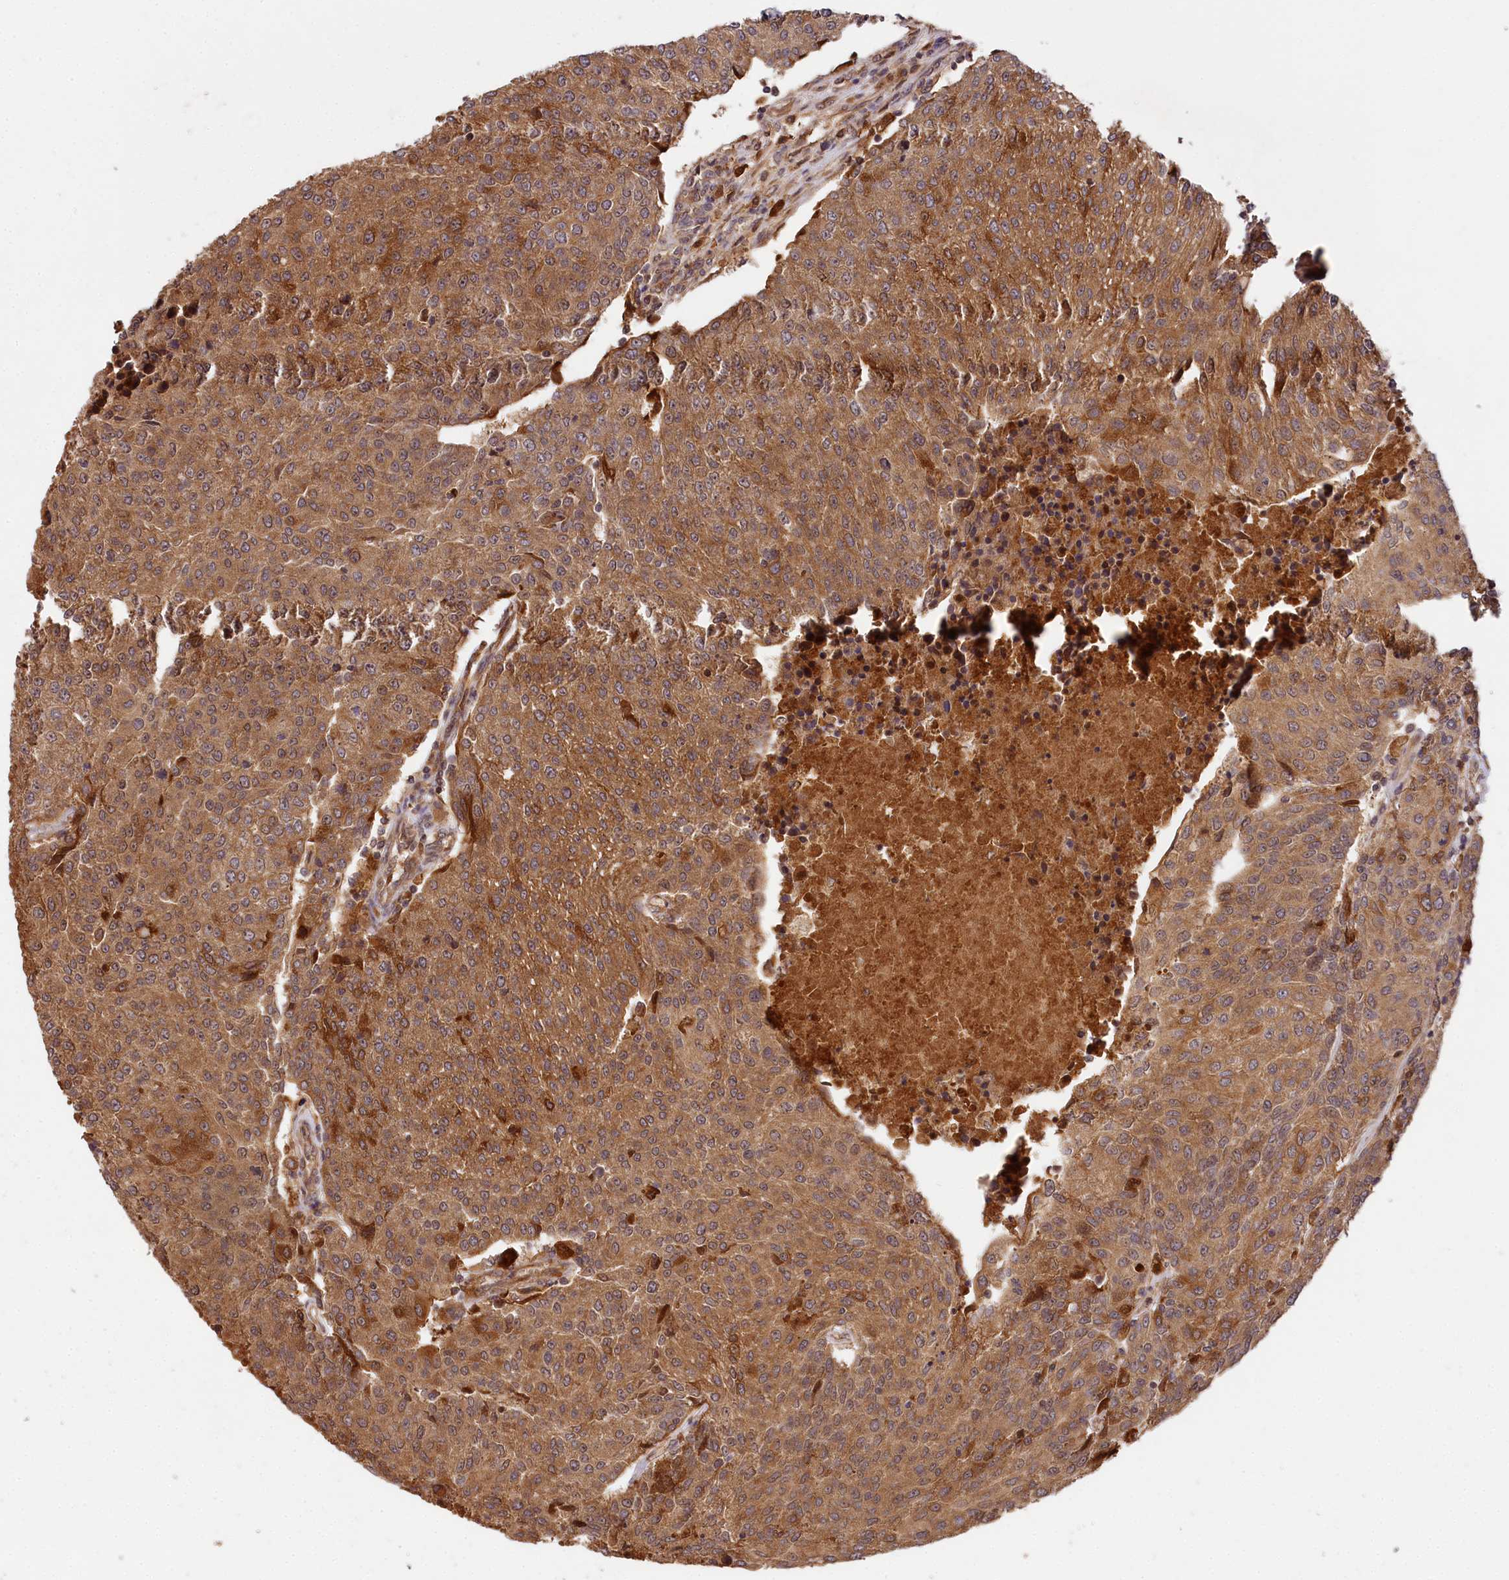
{"staining": {"intensity": "moderate", "quantity": ">75%", "location": "cytoplasmic/membranous"}, "tissue": "urothelial cancer", "cell_type": "Tumor cells", "image_type": "cancer", "snomed": [{"axis": "morphology", "description": "Urothelial carcinoma, High grade"}, {"axis": "topography", "description": "Urinary bladder"}], "caption": "Approximately >75% of tumor cells in human high-grade urothelial carcinoma exhibit moderate cytoplasmic/membranous protein positivity as visualized by brown immunohistochemical staining.", "gene": "MCF2L2", "patient": {"sex": "female", "age": 85}}